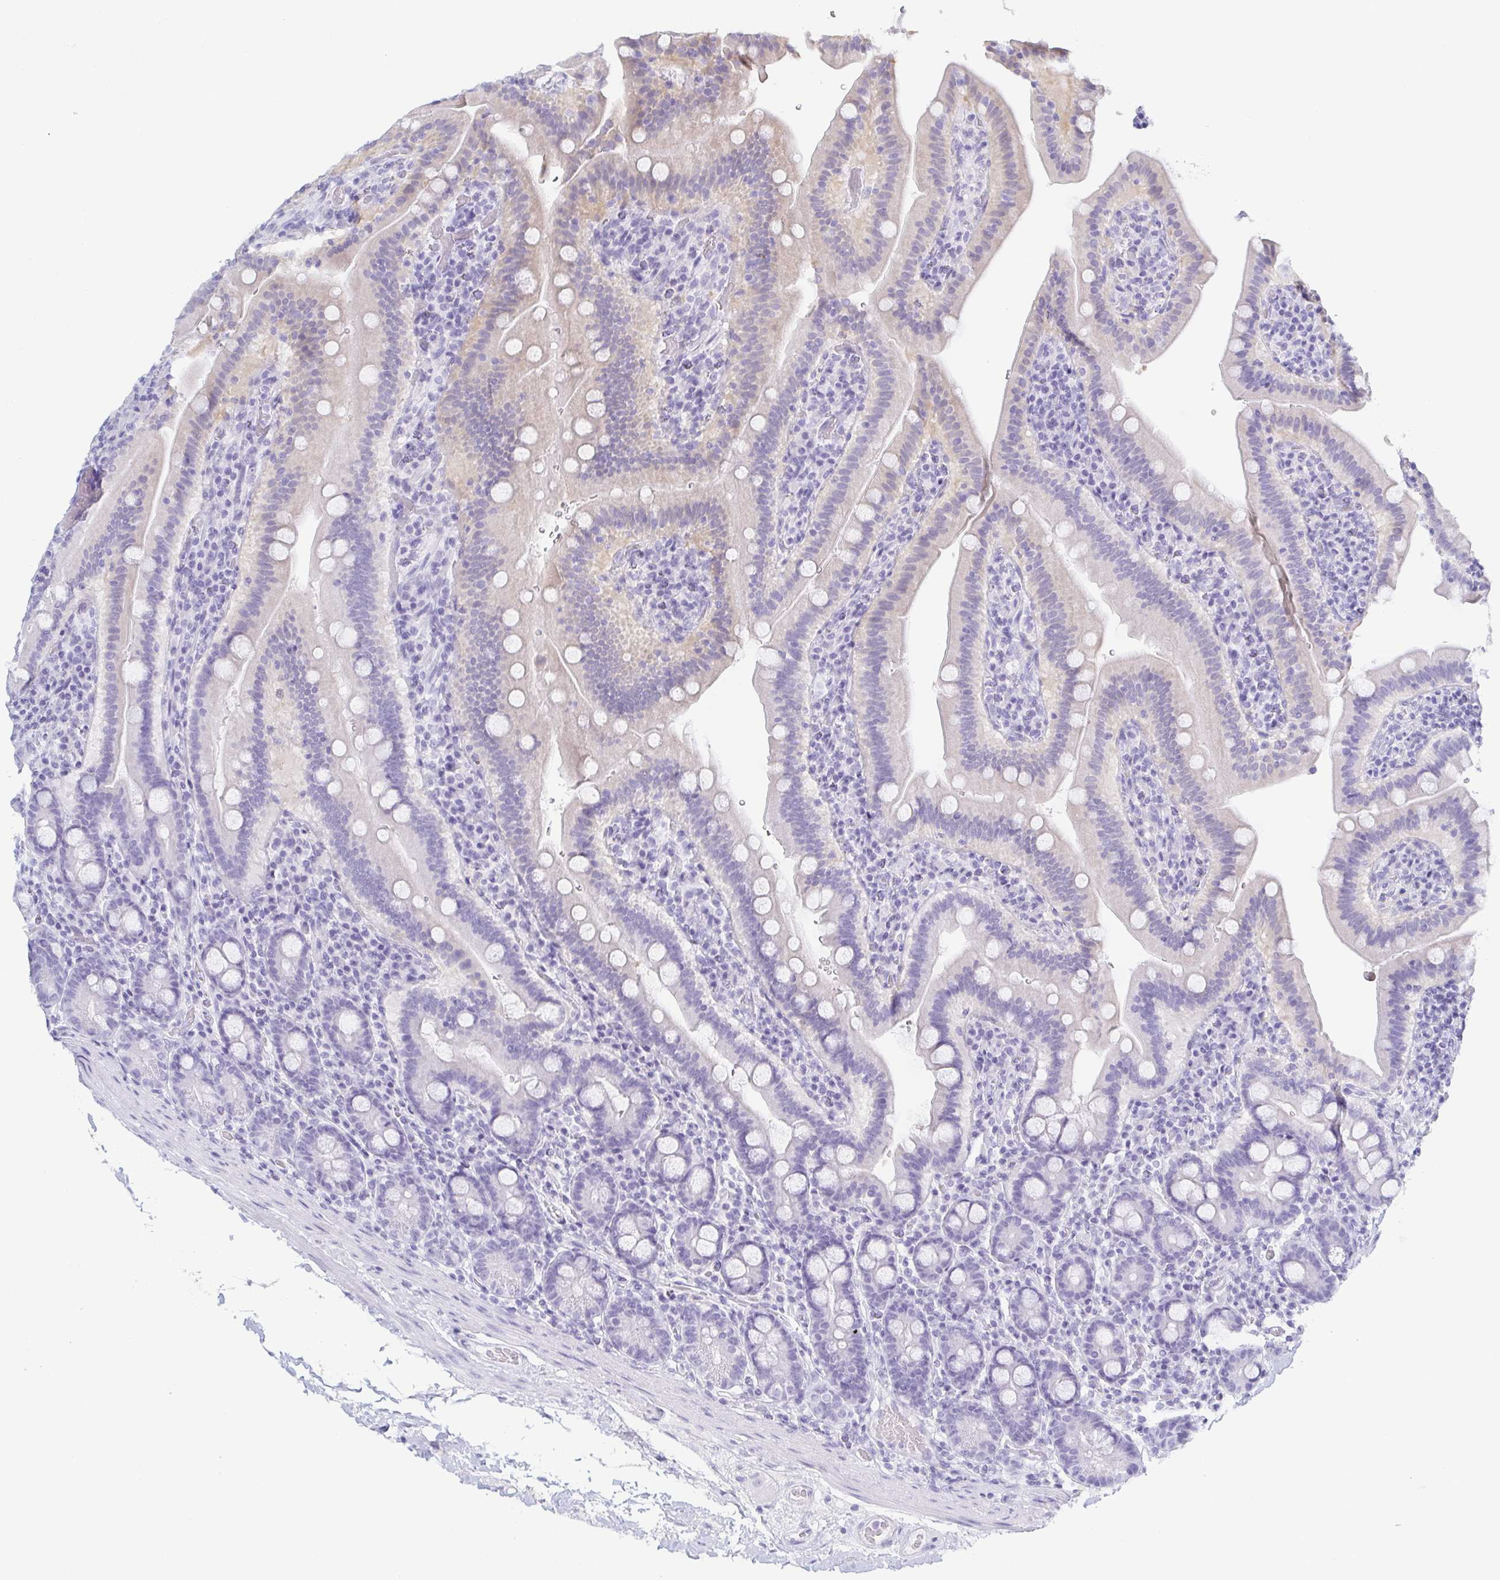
{"staining": {"intensity": "negative", "quantity": "none", "location": "none"}, "tissue": "small intestine", "cell_type": "Glandular cells", "image_type": "normal", "snomed": [{"axis": "morphology", "description": "Normal tissue, NOS"}, {"axis": "topography", "description": "Small intestine"}], "caption": "Histopathology image shows no protein staining in glandular cells of normal small intestine. (DAB (3,3'-diaminobenzidine) immunohistochemistry (IHC) with hematoxylin counter stain).", "gene": "ZG16B", "patient": {"sex": "male", "age": 26}}